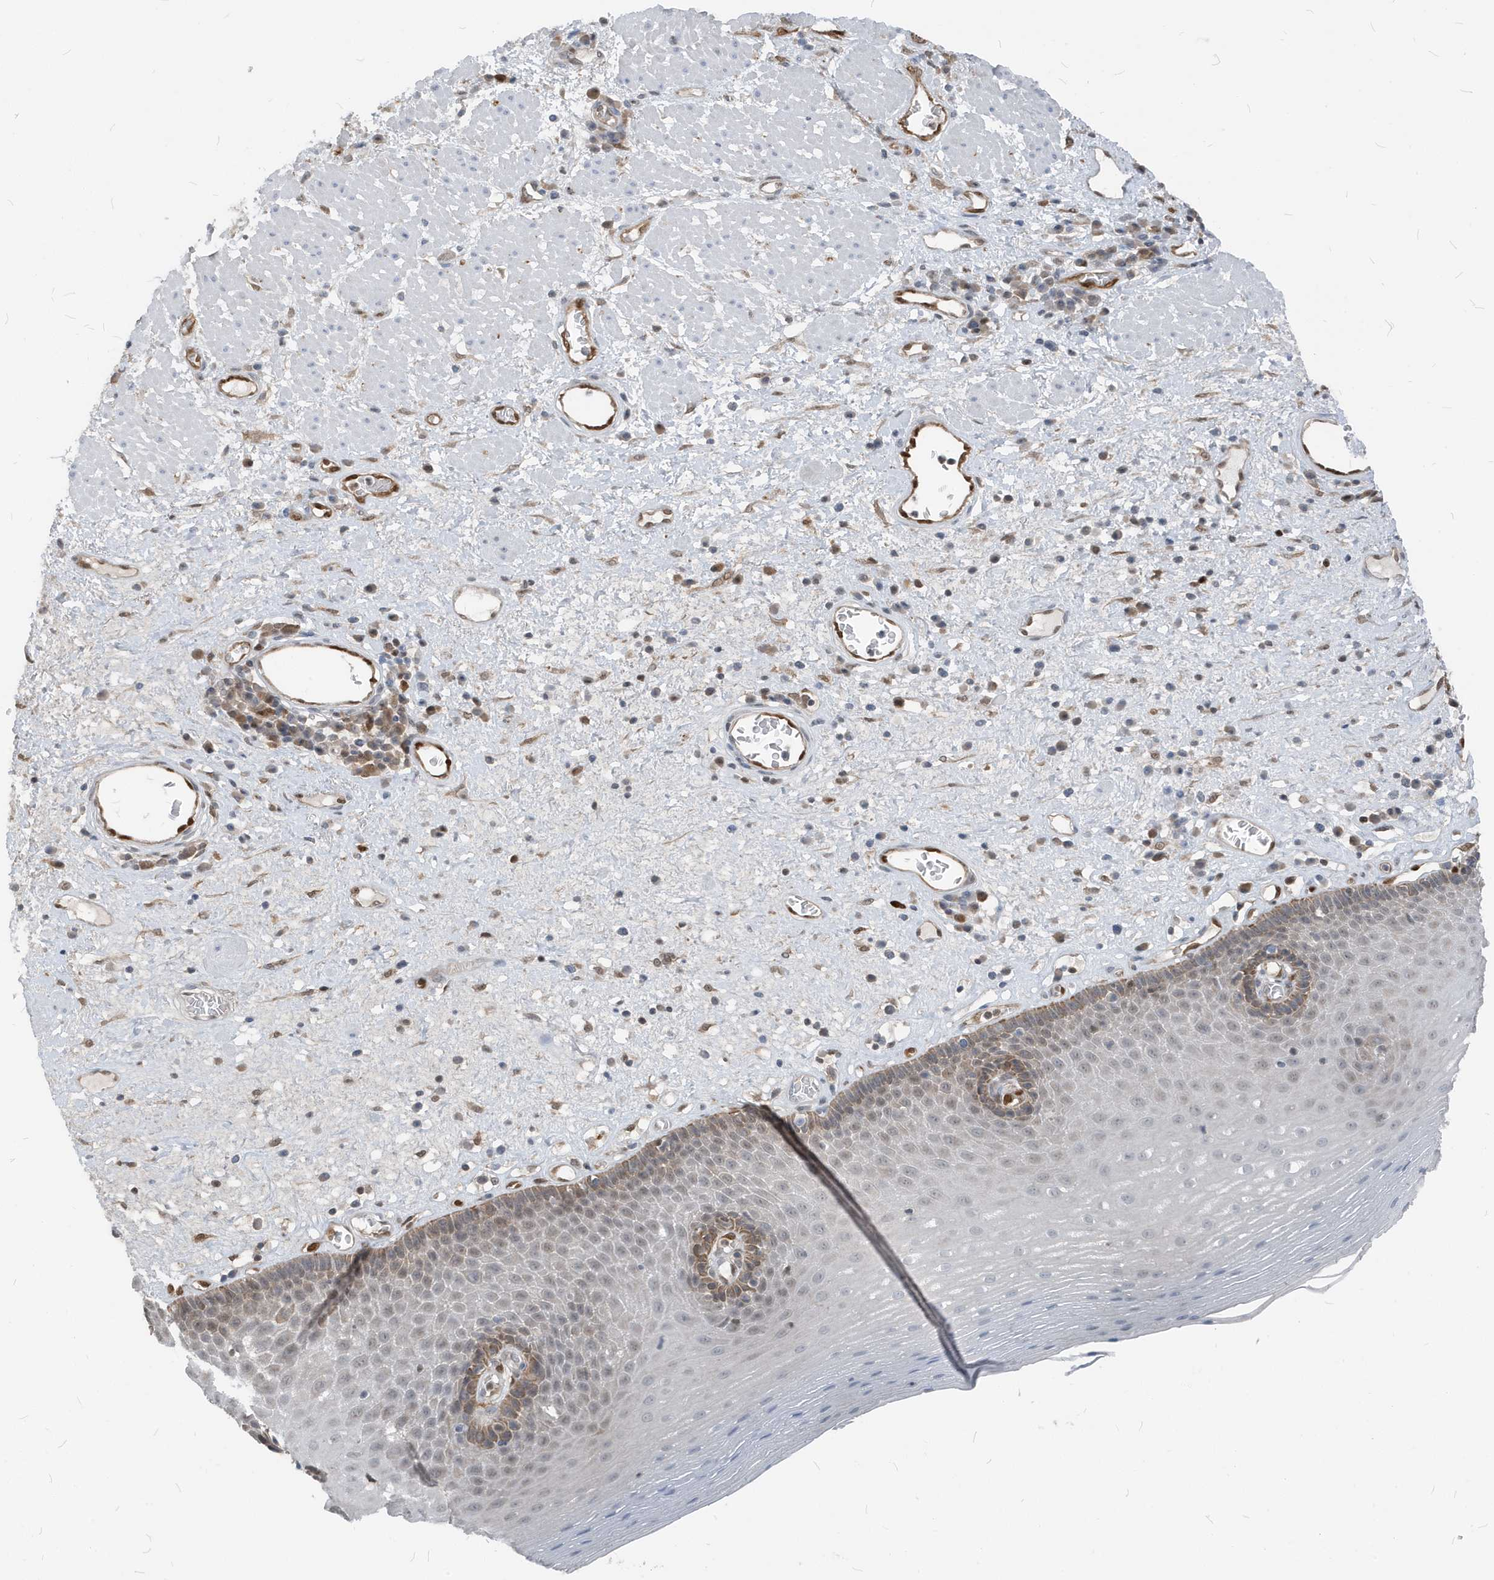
{"staining": {"intensity": "moderate", "quantity": "25%-75%", "location": "cytoplasmic/membranous,nuclear"}, "tissue": "esophagus", "cell_type": "Squamous epithelial cells", "image_type": "normal", "snomed": [{"axis": "morphology", "description": "Normal tissue, NOS"}, {"axis": "morphology", "description": "Adenocarcinoma, NOS"}, {"axis": "topography", "description": "Esophagus"}], "caption": "This is a photomicrograph of immunohistochemistry (IHC) staining of normal esophagus, which shows moderate positivity in the cytoplasmic/membranous,nuclear of squamous epithelial cells.", "gene": "NCOA7", "patient": {"sex": "male", "age": 62}}